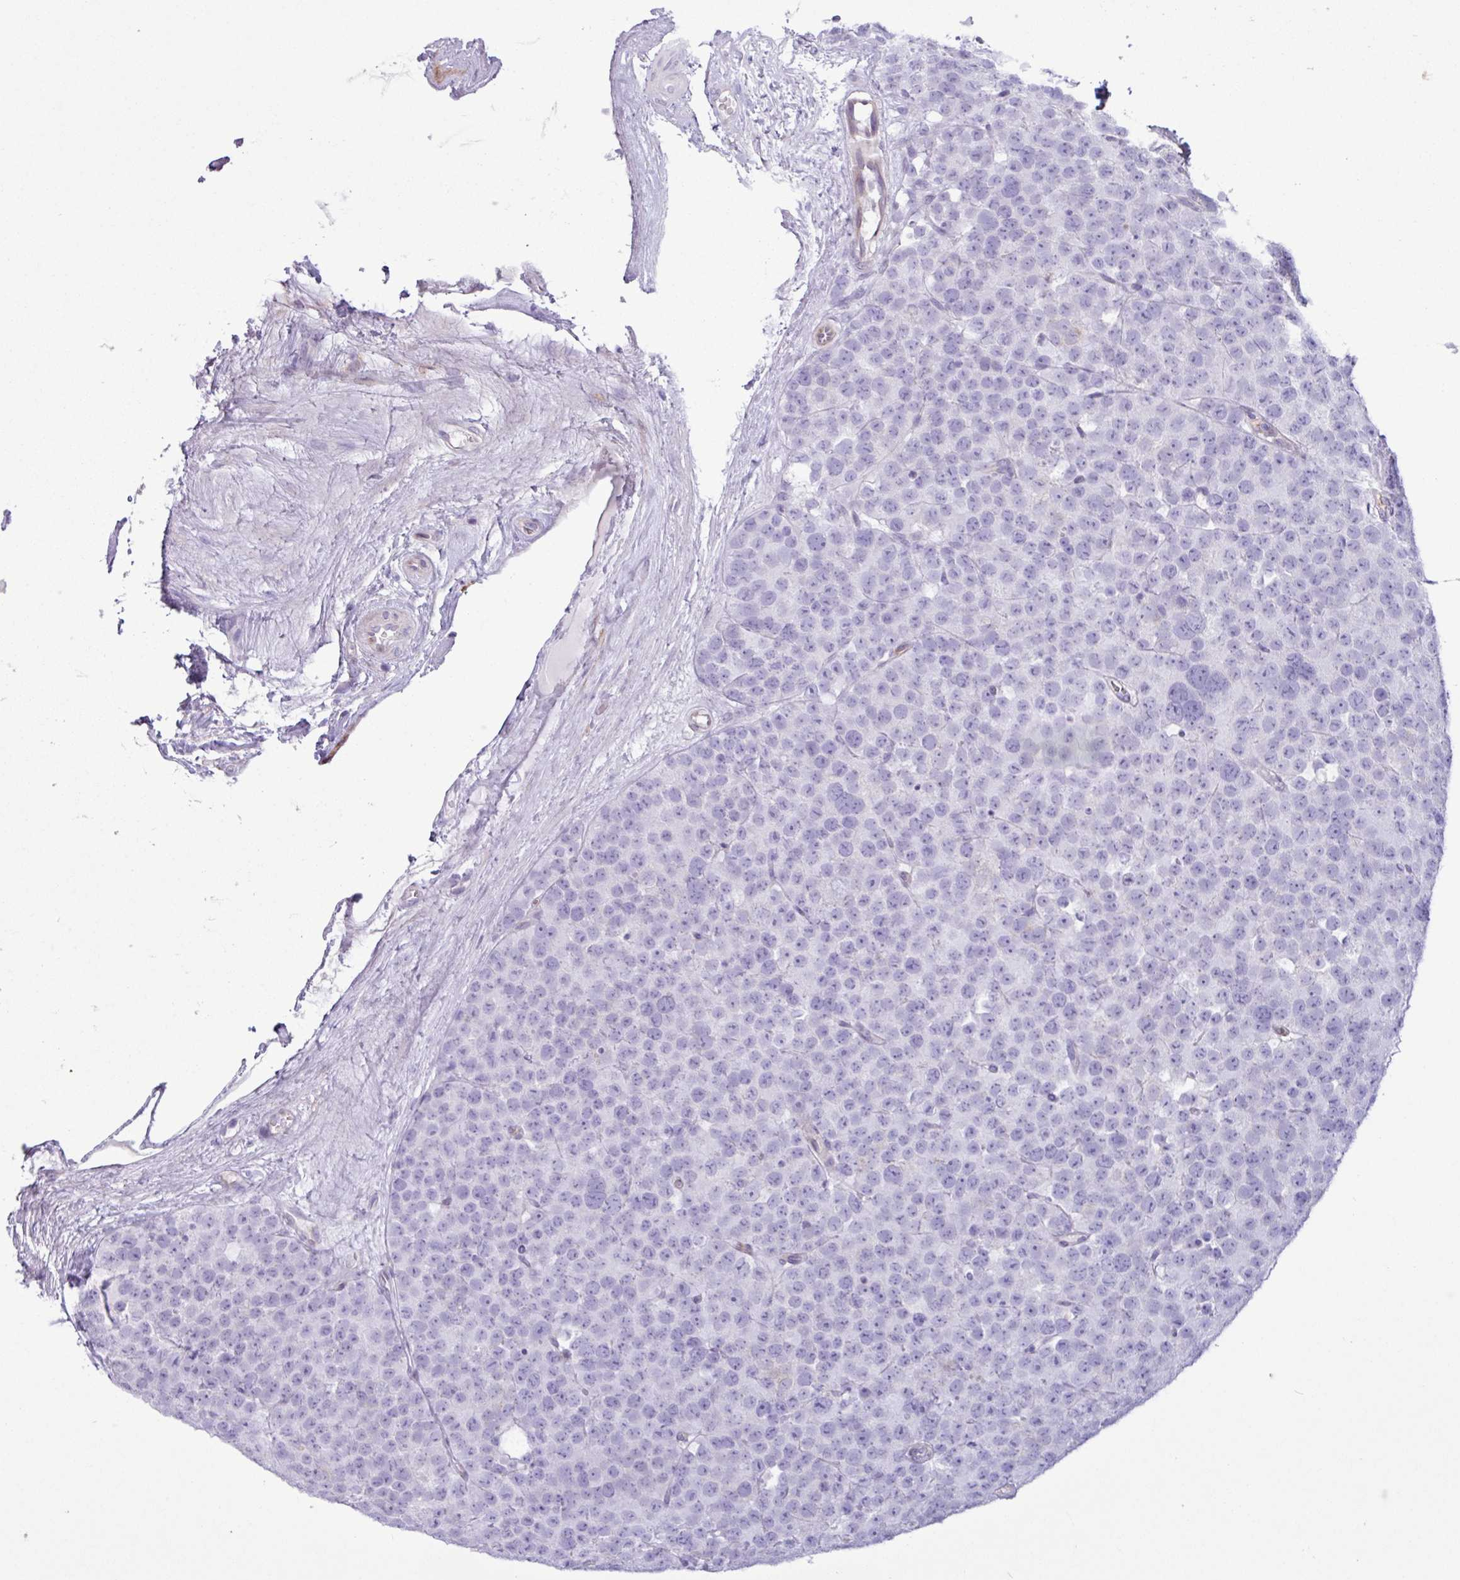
{"staining": {"intensity": "negative", "quantity": "none", "location": "none"}, "tissue": "testis cancer", "cell_type": "Tumor cells", "image_type": "cancer", "snomed": [{"axis": "morphology", "description": "Seminoma, NOS"}, {"axis": "topography", "description": "Testis"}], "caption": "High power microscopy photomicrograph of an immunohistochemistry (IHC) image of testis seminoma, revealing no significant expression in tumor cells.", "gene": "SLC38A1", "patient": {"sex": "male", "age": 71}}